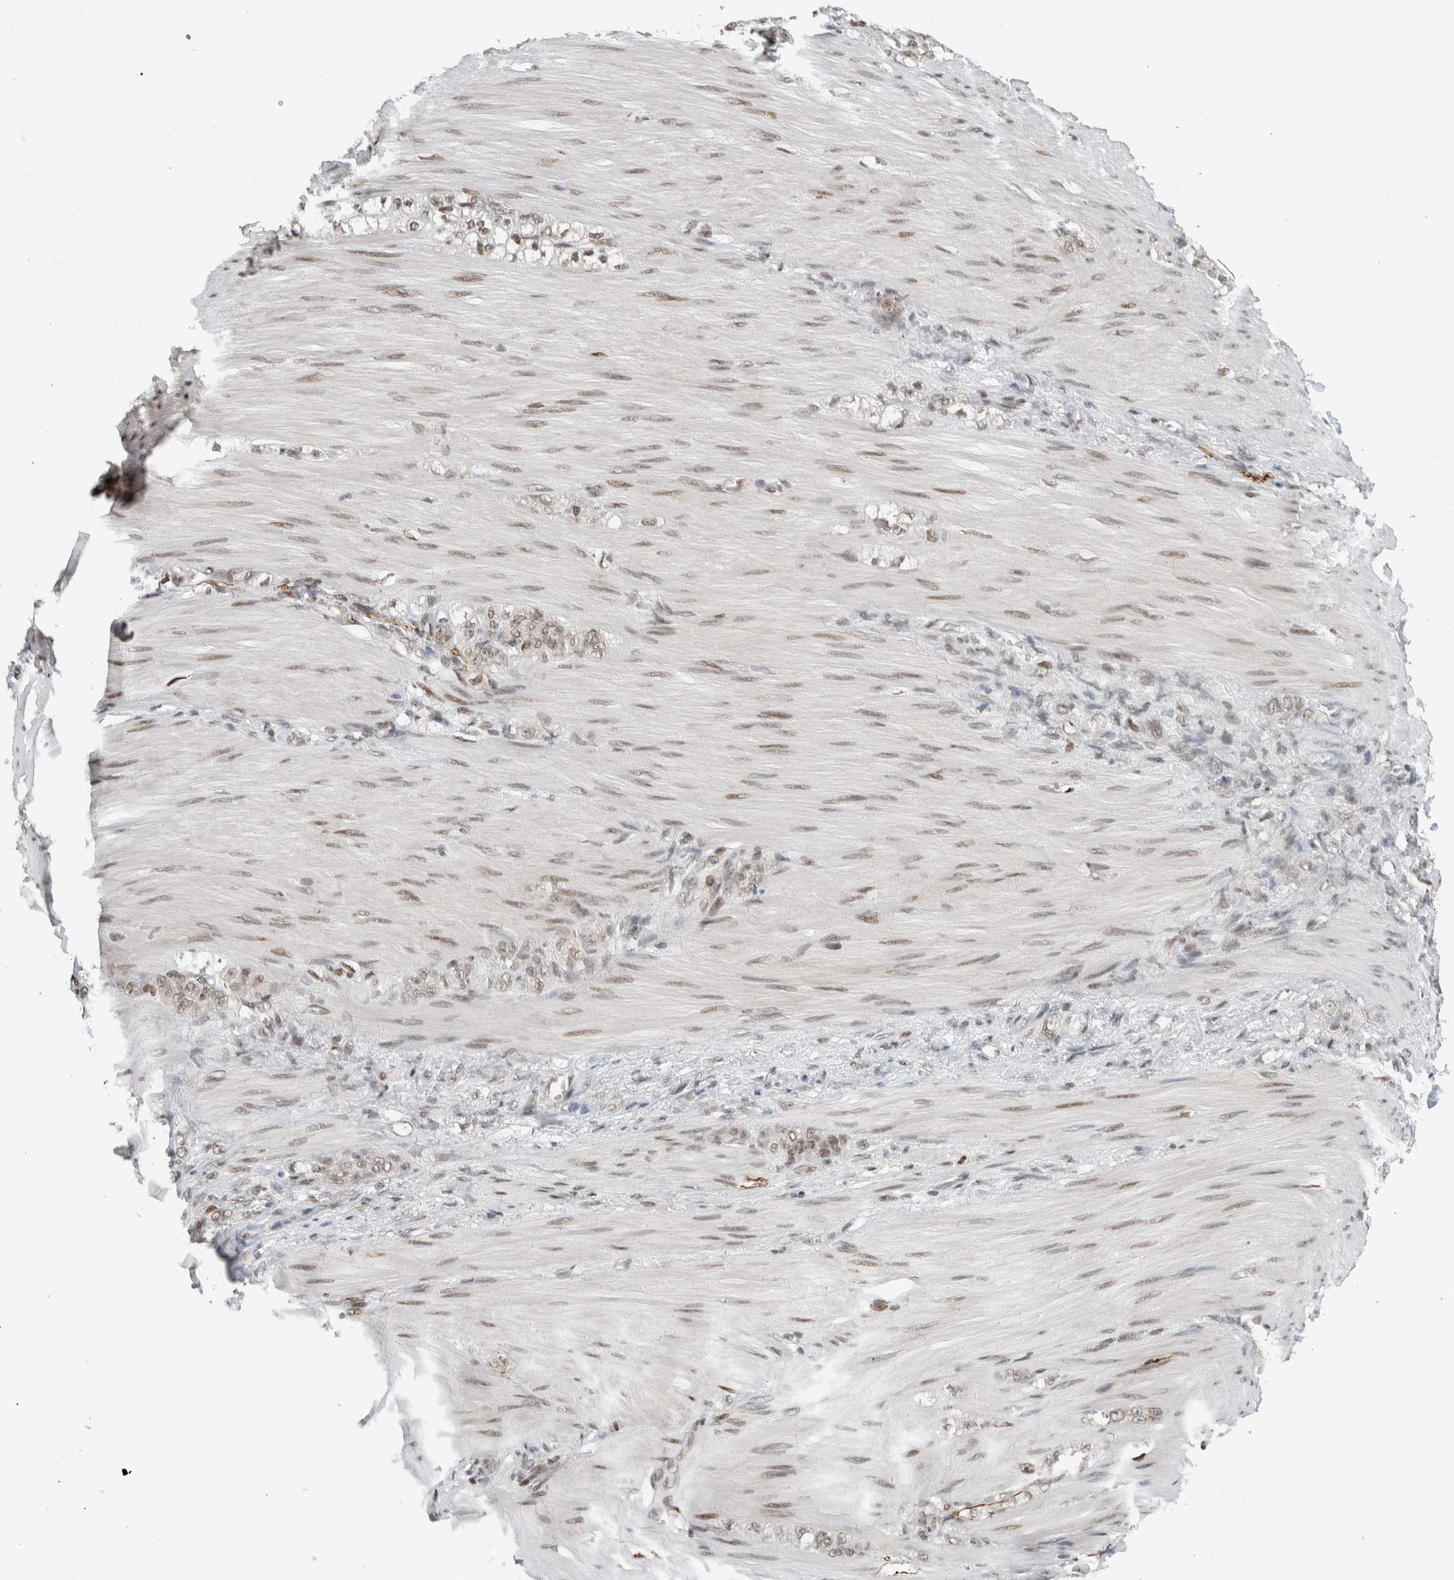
{"staining": {"intensity": "weak", "quantity": "25%-75%", "location": "nuclear"}, "tissue": "stomach cancer", "cell_type": "Tumor cells", "image_type": "cancer", "snomed": [{"axis": "morphology", "description": "Normal tissue, NOS"}, {"axis": "morphology", "description": "Adenocarcinoma, NOS"}, {"axis": "topography", "description": "Stomach"}], "caption": "The immunohistochemical stain shows weak nuclear positivity in tumor cells of stomach cancer (adenocarcinoma) tissue. The protein of interest is shown in brown color, while the nuclei are stained blue.", "gene": "HNRNPR", "patient": {"sex": "male", "age": 82}}